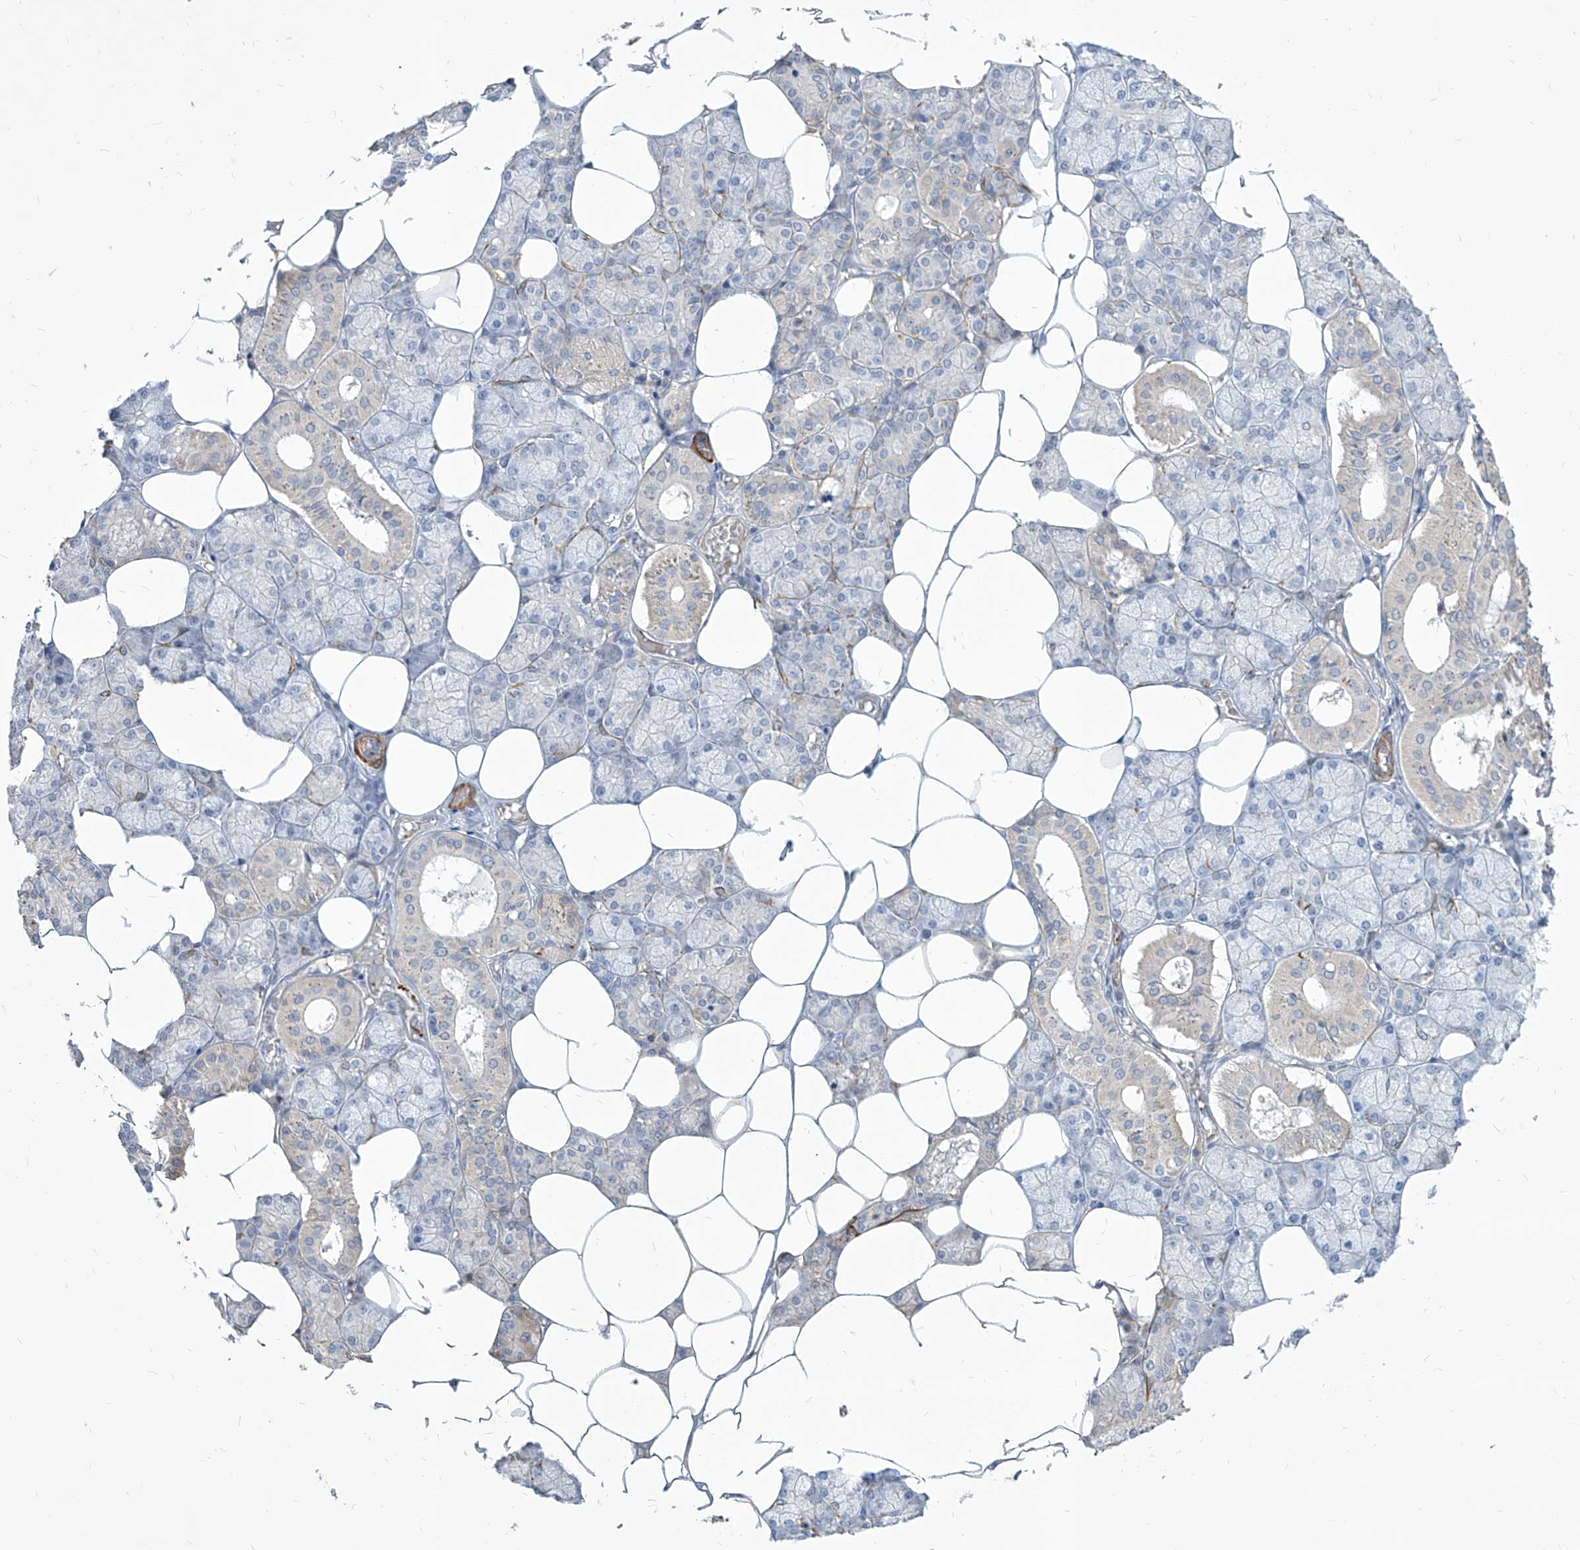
{"staining": {"intensity": "moderate", "quantity": "<25%", "location": "cytoplasmic/membranous"}, "tissue": "salivary gland", "cell_type": "Glandular cells", "image_type": "normal", "snomed": [{"axis": "morphology", "description": "Normal tissue, NOS"}, {"axis": "topography", "description": "Salivary gland"}], "caption": "High-magnification brightfield microscopy of benign salivary gland stained with DAB (brown) and counterstained with hematoxylin (blue). glandular cells exhibit moderate cytoplasmic/membranous positivity is seen in approximately<25% of cells.", "gene": "FAM83B", "patient": {"sex": "male", "age": 62}}